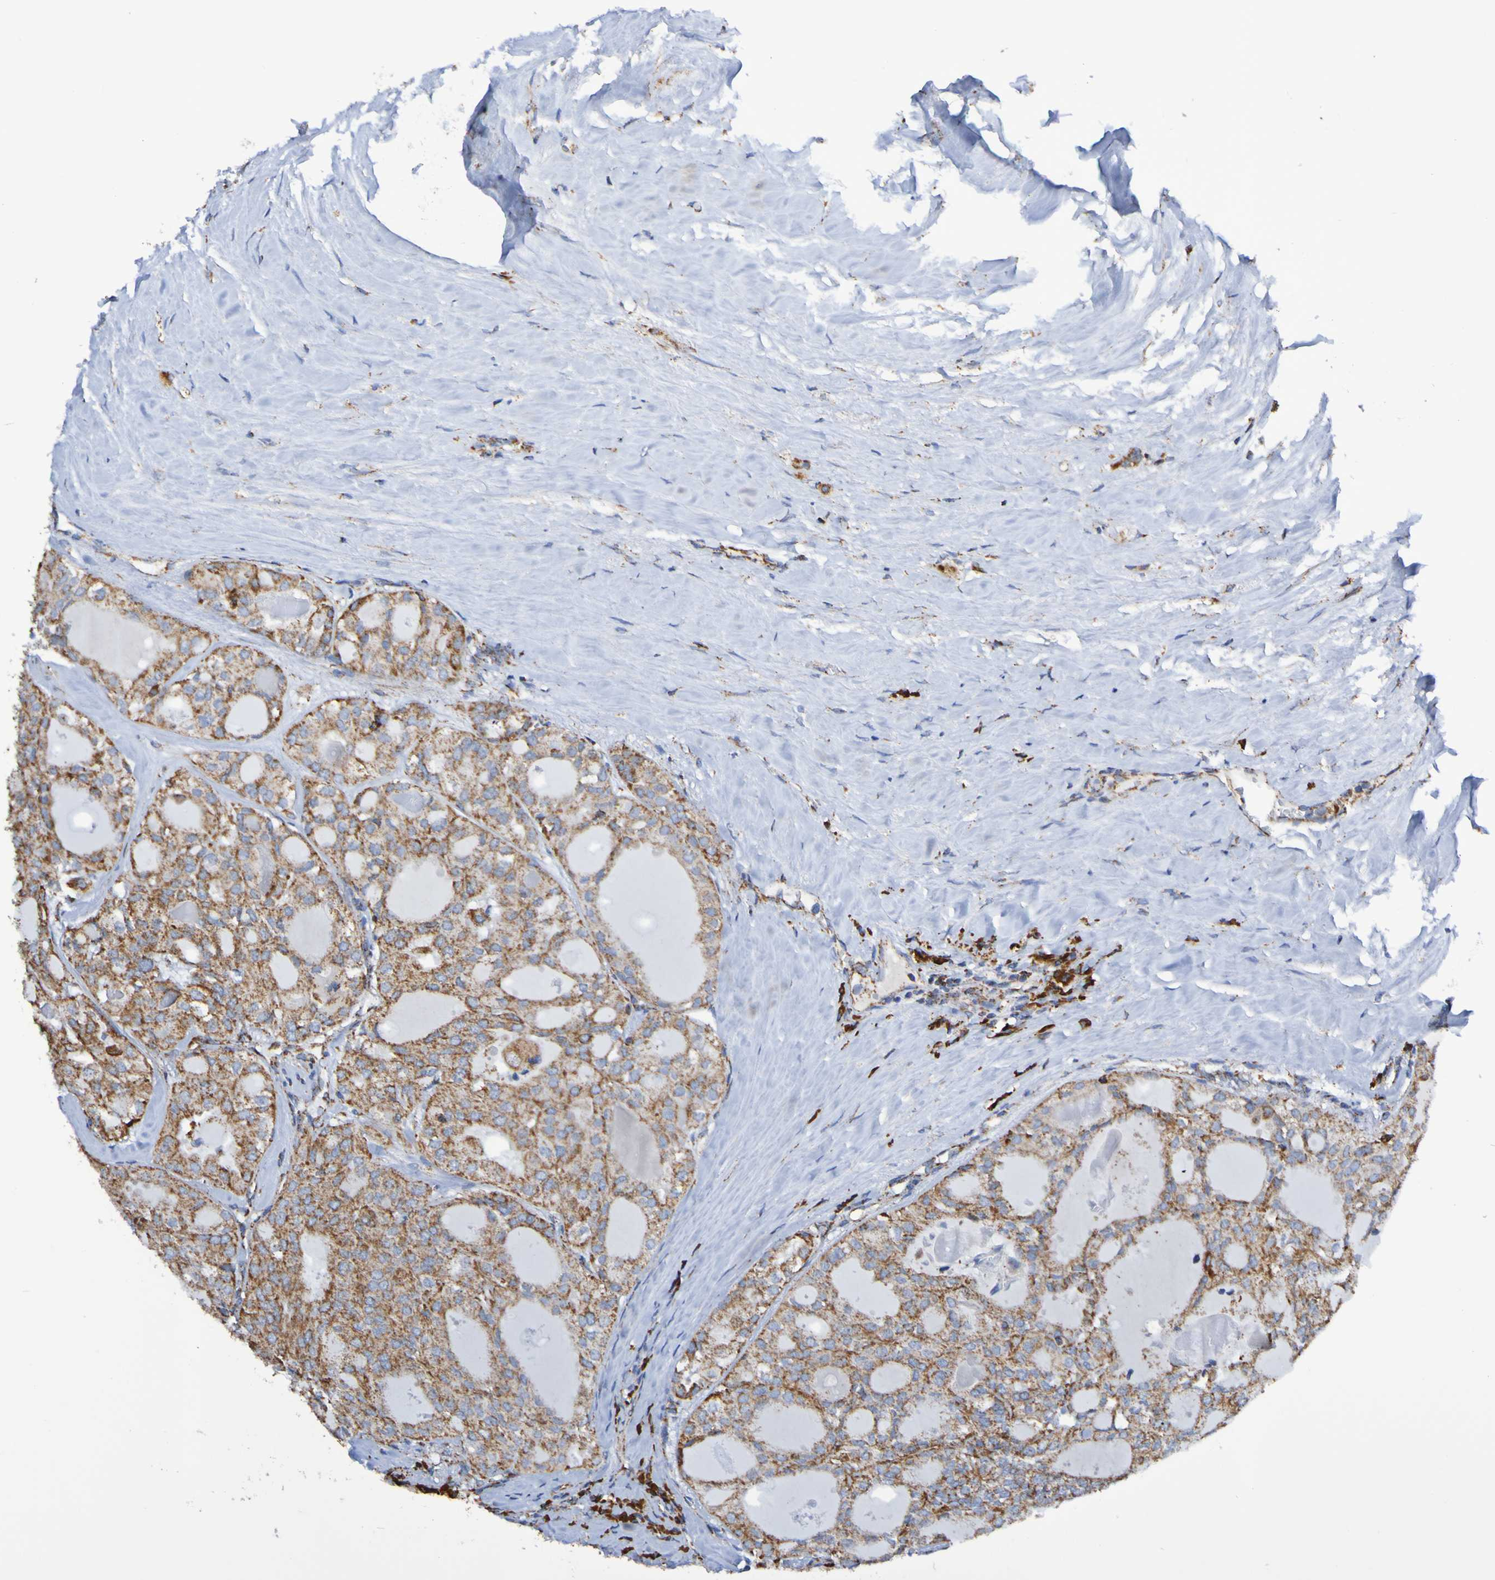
{"staining": {"intensity": "moderate", "quantity": ">75%", "location": "cytoplasmic/membranous"}, "tissue": "thyroid cancer", "cell_type": "Tumor cells", "image_type": "cancer", "snomed": [{"axis": "morphology", "description": "Follicular adenoma carcinoma, NOS"}, {"axis": "topography", "description": "Thyroid gland"}], "caption": "Brown immunohistochemical staining in human thyroid follicular adenoma carcinoma reveals moderate cytoplasmic/membranous positivity in approximately >75% of tumor cells.", "gene": "IL18R1", "patient": {"sex": "male", "age": 75}}